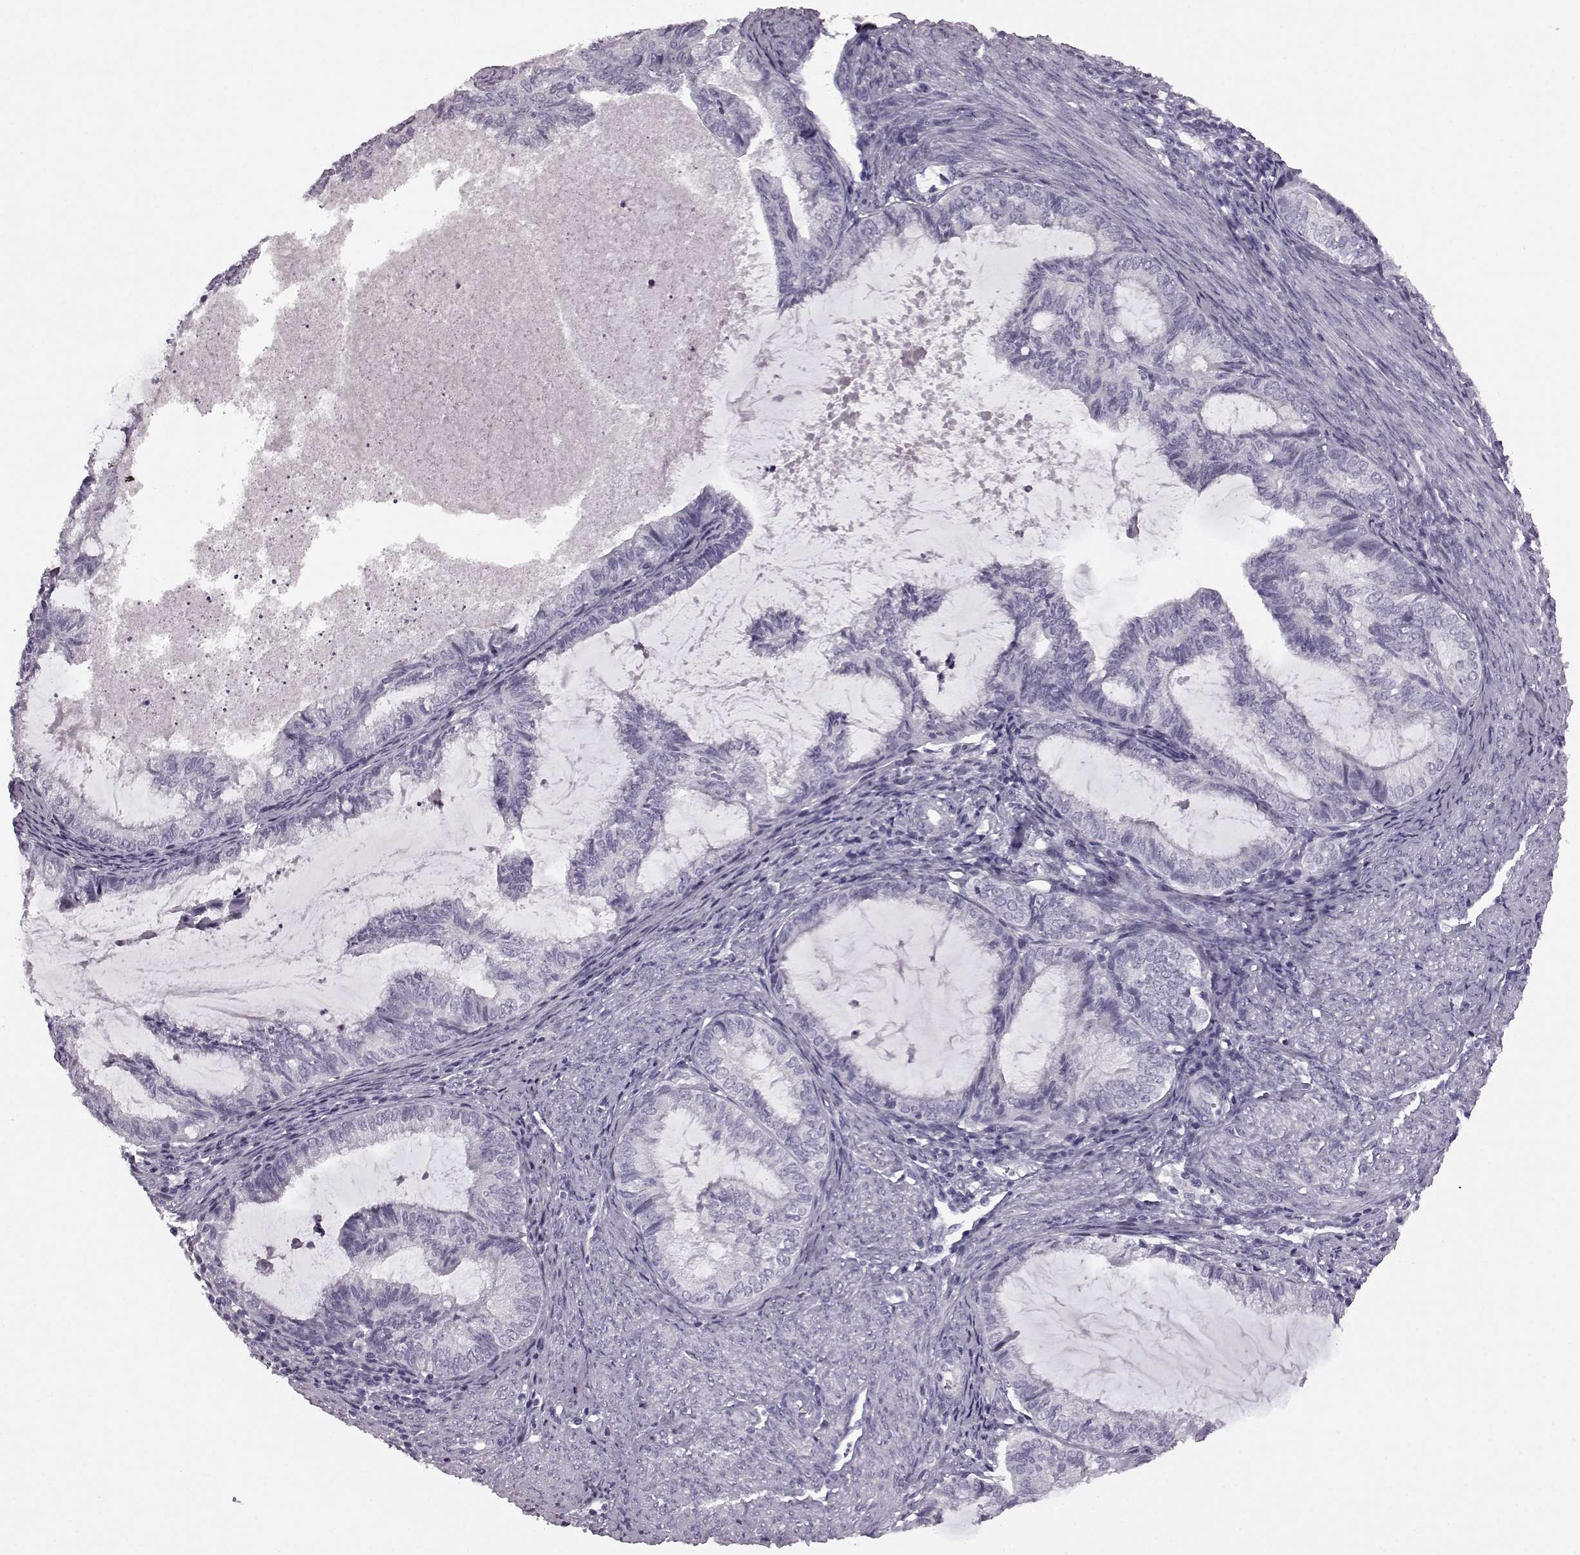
{"staining": {"intensity": "negative", "quantity": "none", "location": "none"}, "tissue": "endometrial cancer", "cell_type": "Tumor cells", "image_type": "cancer", "snomed": [{"axis": "morphology", "description": "Adenocarcinoma, NOS"}, {"axis": "topography", "description": "Endometrium"}], "caption": "This is an immunohistochemistry photomicrograph of endometrial cancer. There is no positivity in tumor cells.", "gene": "AIPL1", "patient": {"sex": "female", "age": 86}}